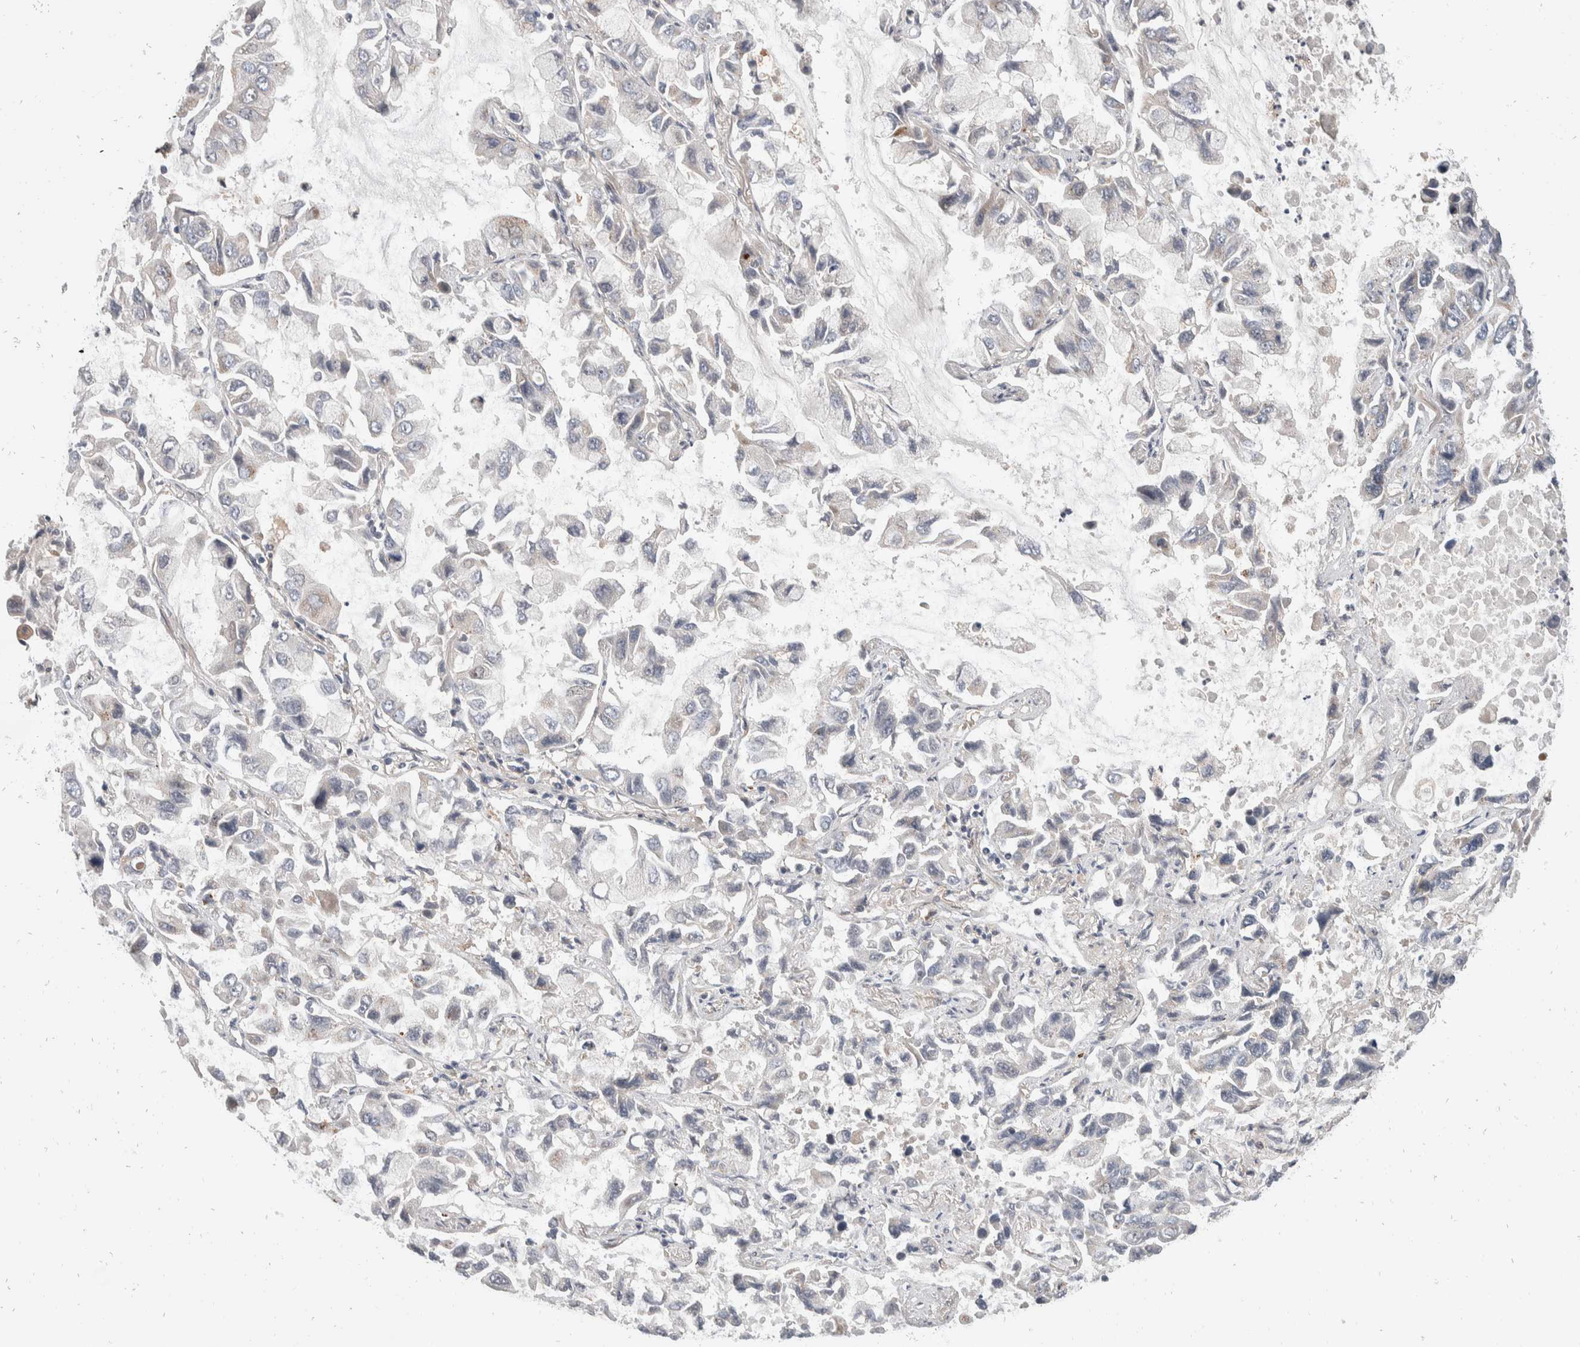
{"staining": {"intensity": "negative", "quantity": "none", "location": "none"}, "tissue": "lung cancer", "cell_type": "Tumor cells", "image_type": "cancer", "snomed": [{"axis": "morphology", "description": "Adenocarcinoma, NOS"}, {"axis": "topography", "description": "Lung"}], "caption": "DAB immunohistochemical staining of human lung cancer reveals no significant expression in tumor cells. (Stains: DAB immunohistochemistry (IHC) with hematoxylin counter stain, Microscopy: brightfield microscopy at high magnification).", "gene": "ZNF703", "patient": {"sex": "male", "age": 64}}